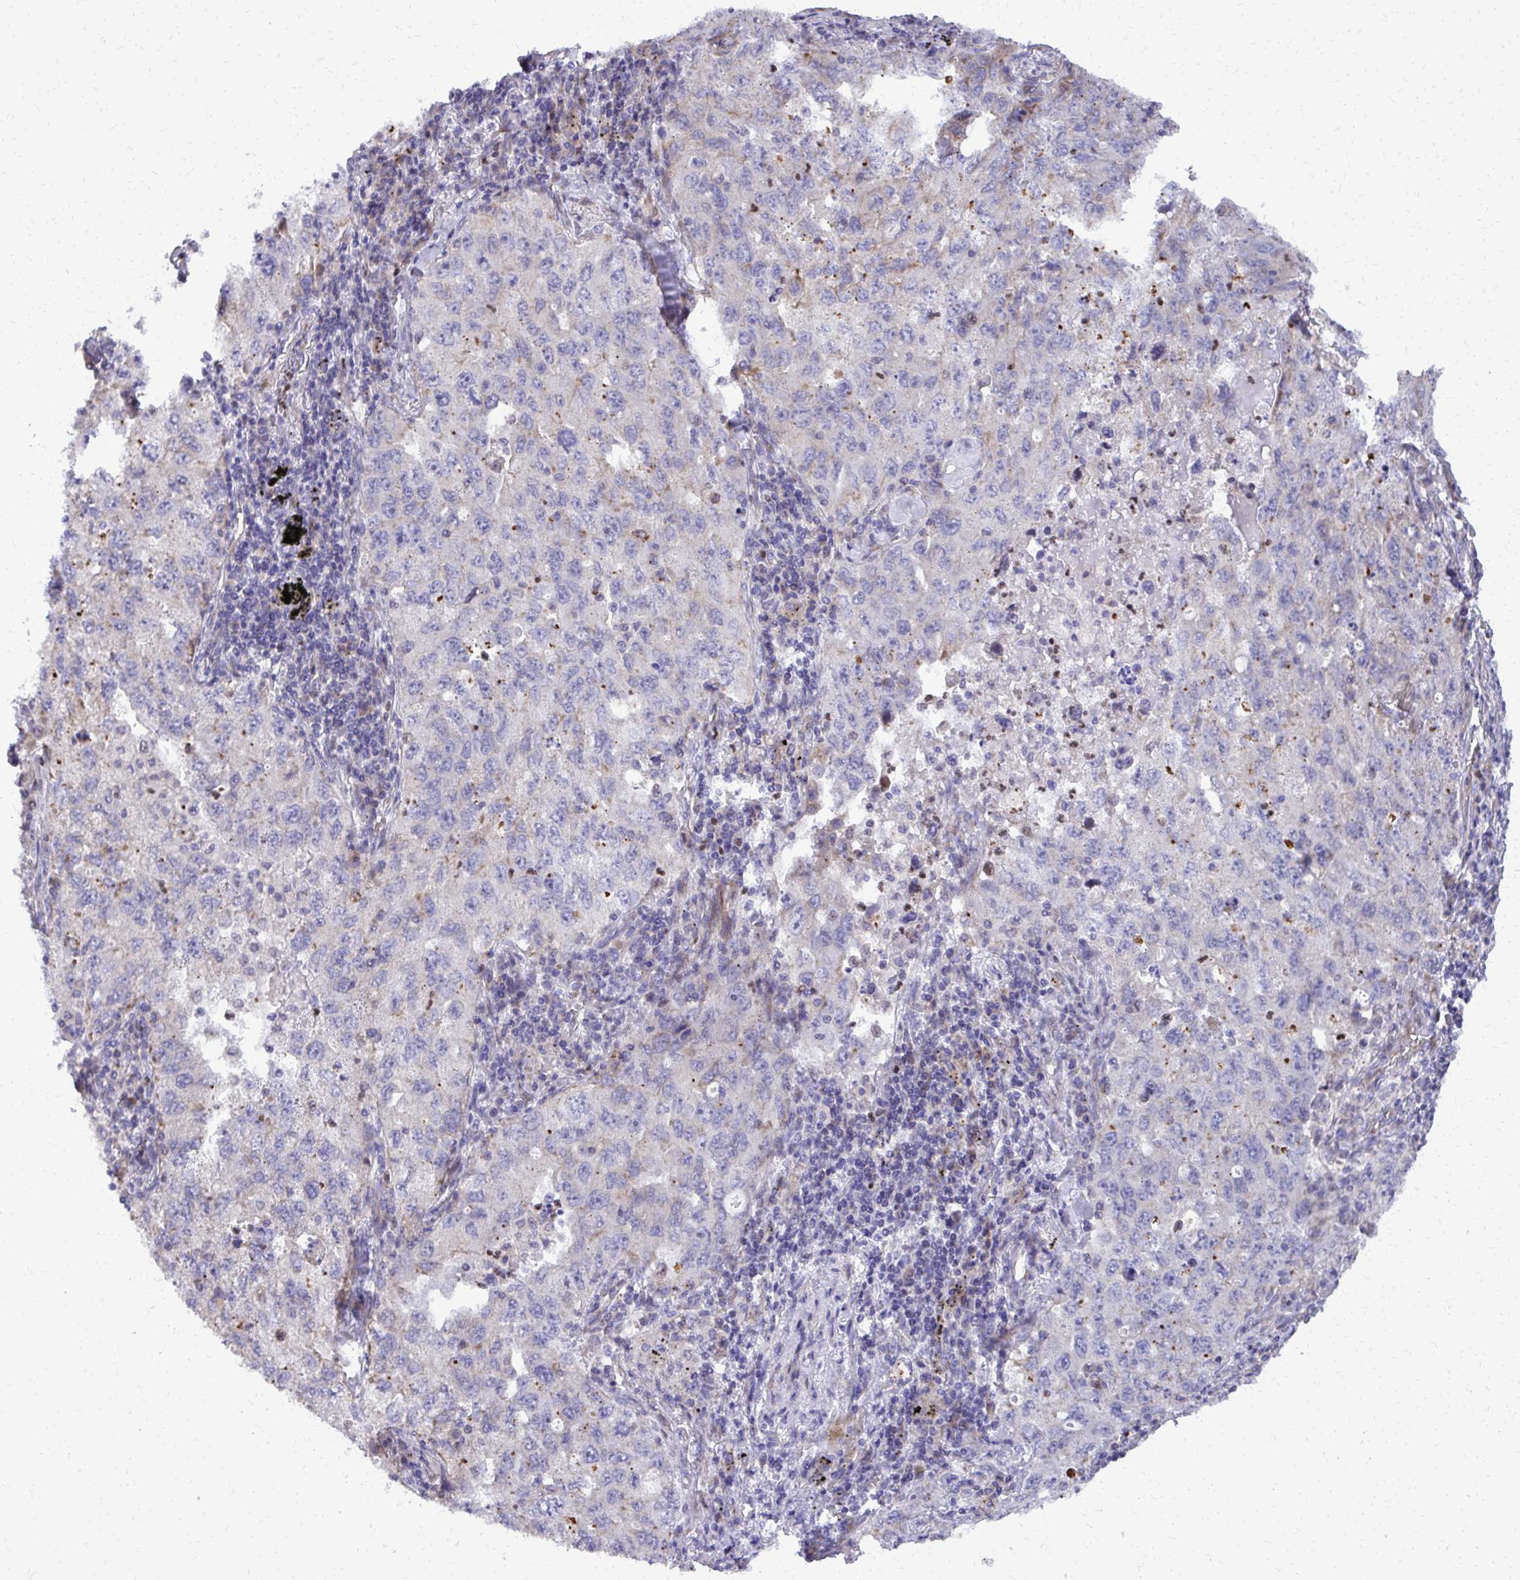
{"staining": {"intensity": "negative", "quantity": "none", "location": "none"}, "tissue": "lung cancer", "cell_type": "Tumor cells", "image_type": "cancer", "snomed": [{"axis": "morphology", "description": "Adenocarcinoma, NOS"}, {"axis": "topography", "description": "Lung"}], "caption": "IHC image of human lung adenocarcinoma stained for a protein (brown), which shows no positivity in tumor cells.", "gene": "ABCC3", "patient": {"sex": "female", "age": 57}}